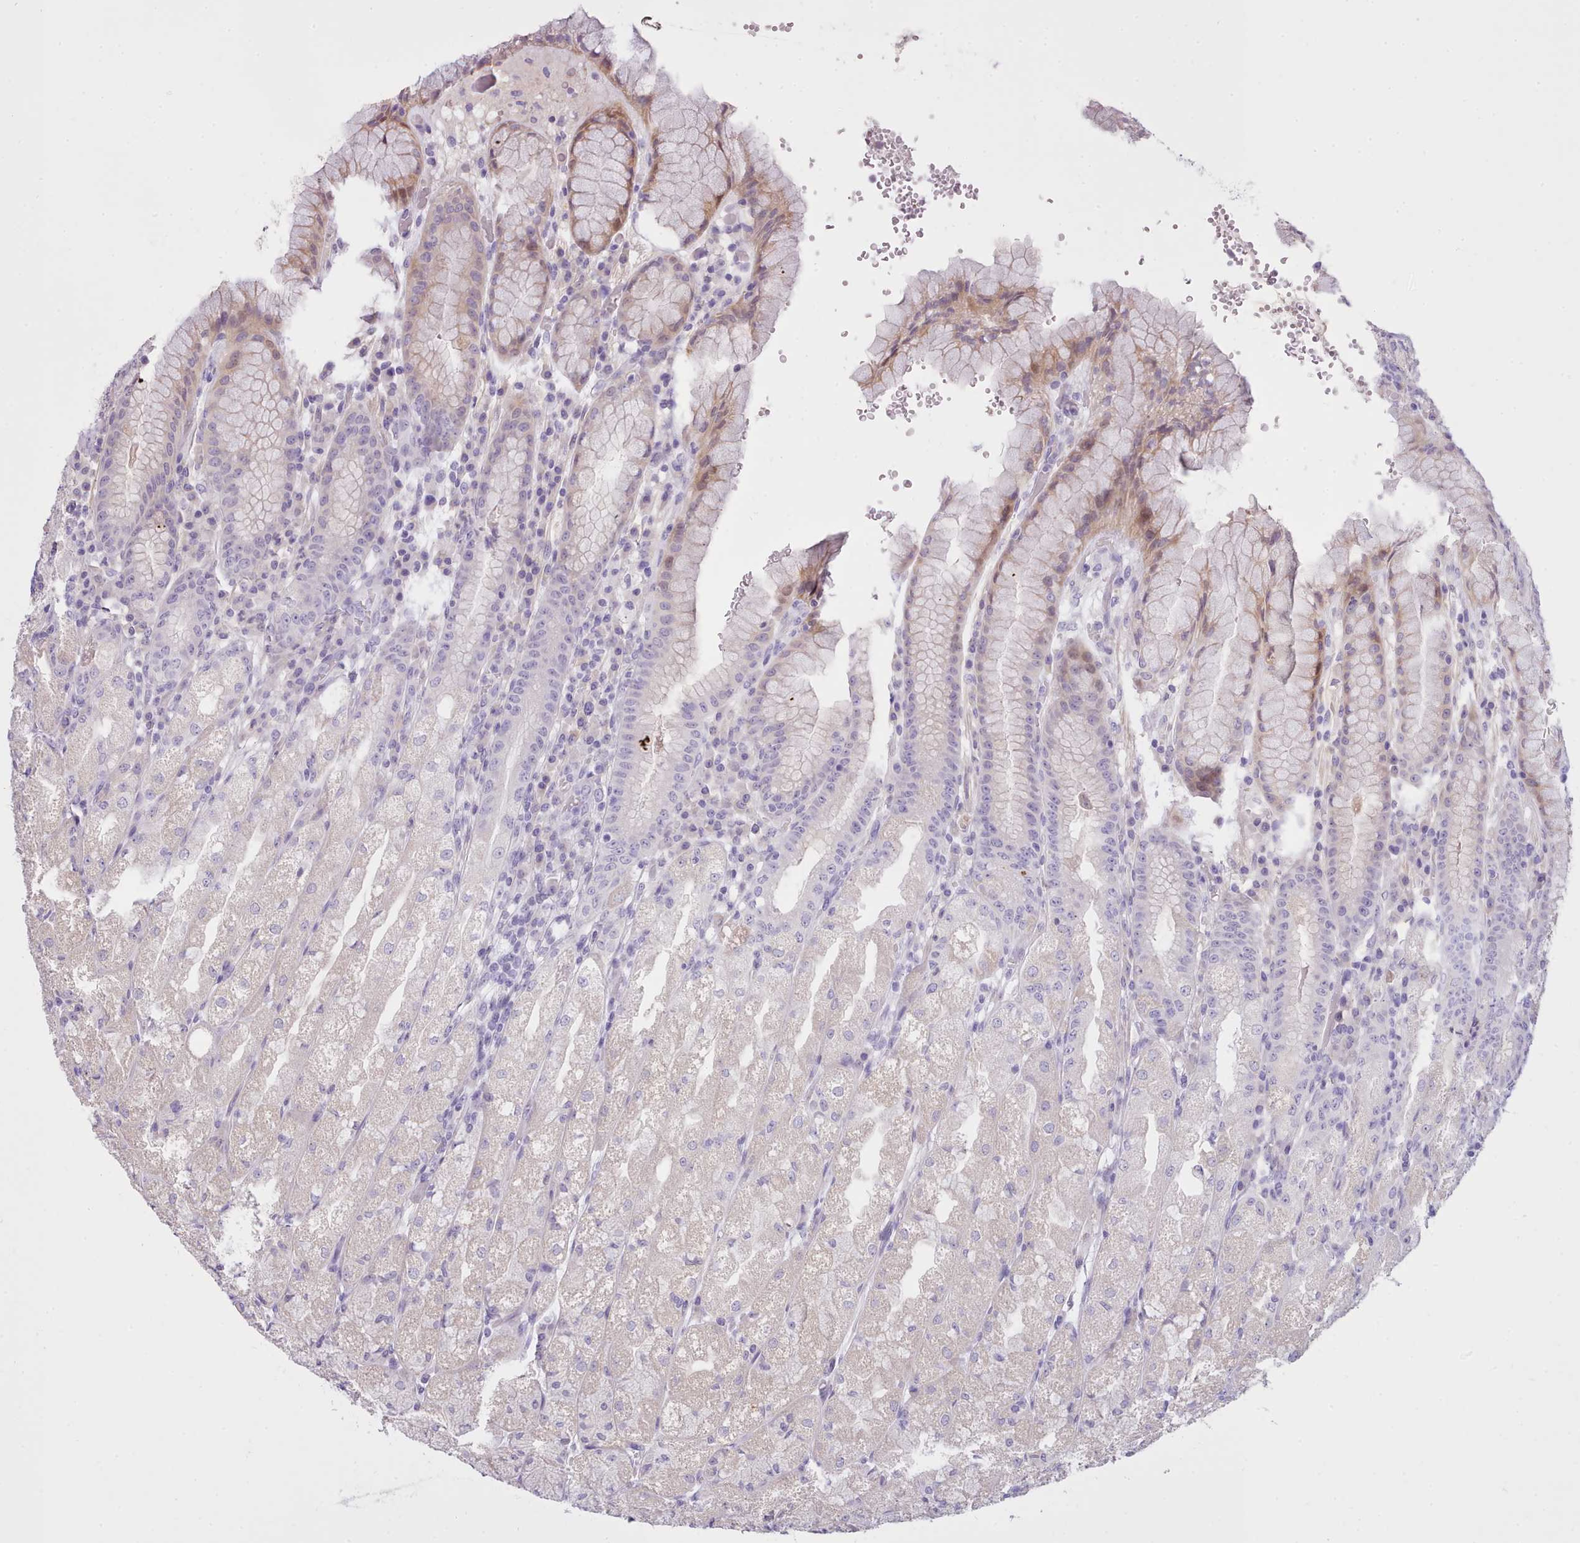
{"staining": {"intensity": "strong", "quantity": "<25%", "location": "cytoplasmic/membranous"}, "tissue": "stomach", "cell_type": "Glandular cells", "image_type": "normal", "snomed": [{"axis": "morphology", "description": "Normal tissue, NOS"}, {"axis": "topography", "description": "Stomach, upper"}], "caption": "About <25% of glandular cells in unremarkable human stomach display strong cytoplasmic/membranous protein expression as visualized by brown immunohistochemical staining.", "gene": "CYP2A13", "patient": {"sex": "male", "age": 52}}